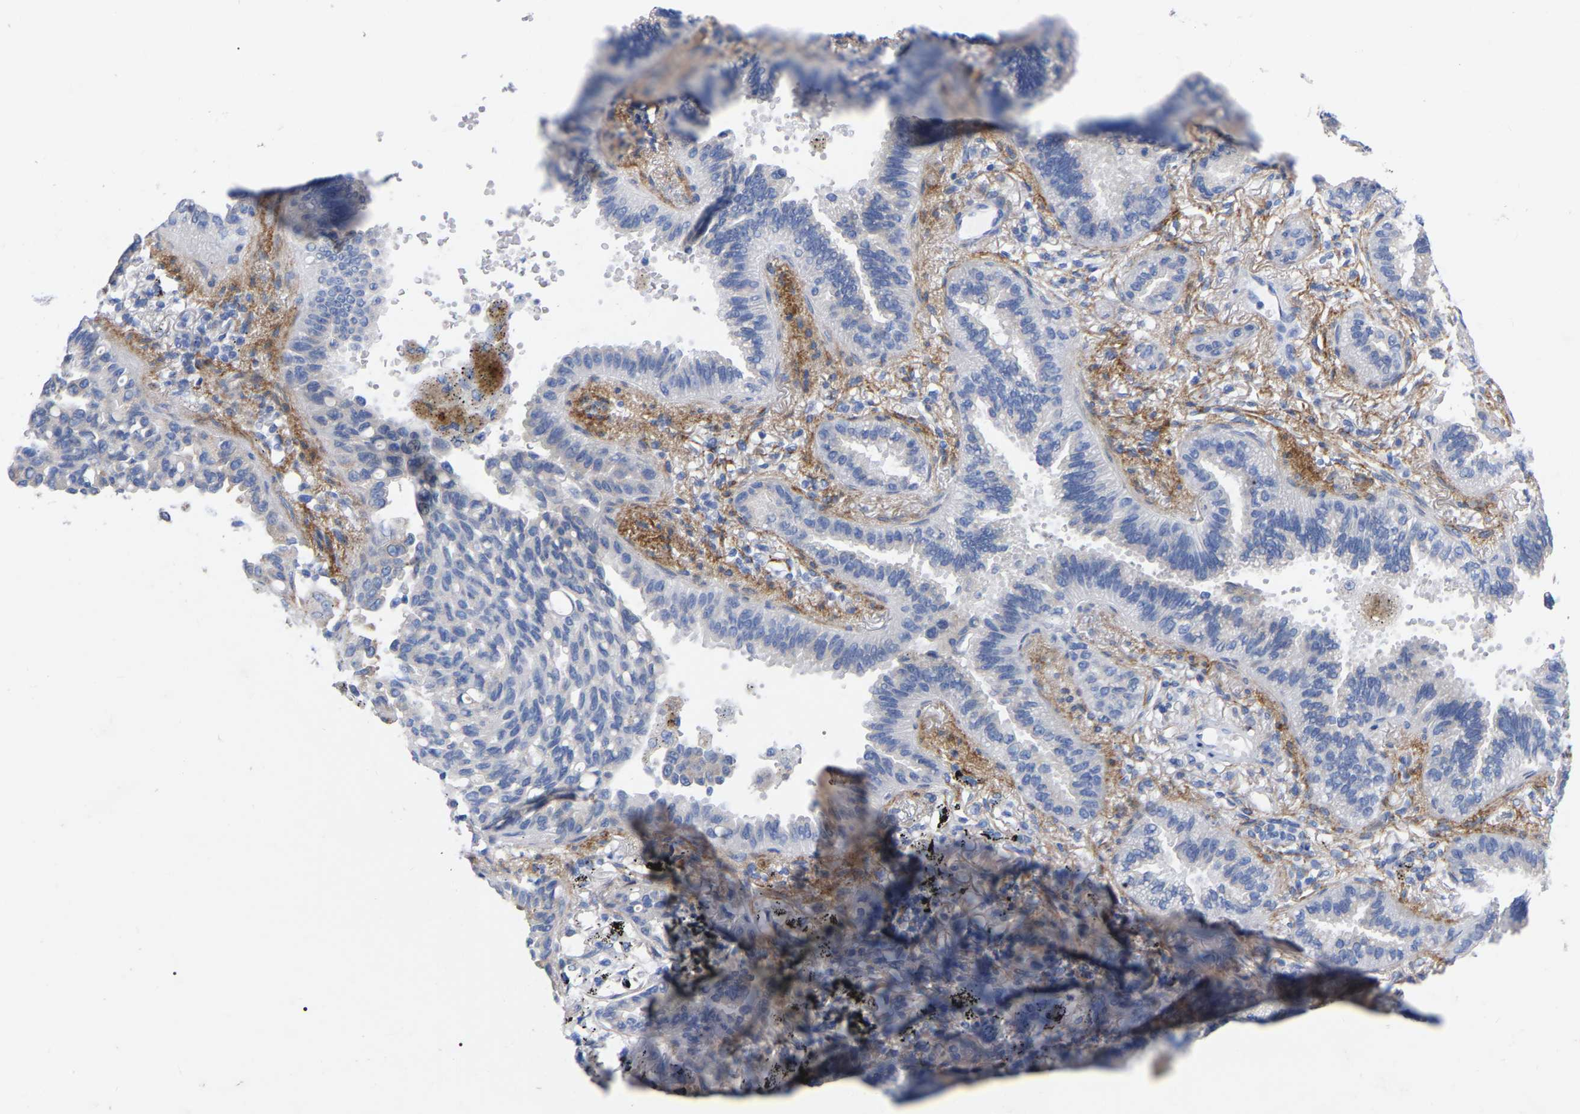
{"staining": {"intensity": "negative", "quantity": "none", "location": "none"}, "tissue": "lung cancer", "cell_type": "Tumor cells", "image_type": "cancer", "snomed": [{"axis": "morphology", "description": "Normal tissue, NOS"}, {"axis": "morphology", "description": "Adenocarcinoma, NOS"}, {"axis": "topography", "description": "Lung"}], "caption": "Immunohistochemistry photomicrograph of human lung cancer (adenocarcinoma) stained for a protein (brown), which displays no positivity in tumor cells.", "gene": "STRIP2", "patient": {"sex": "male", "age": 59}}